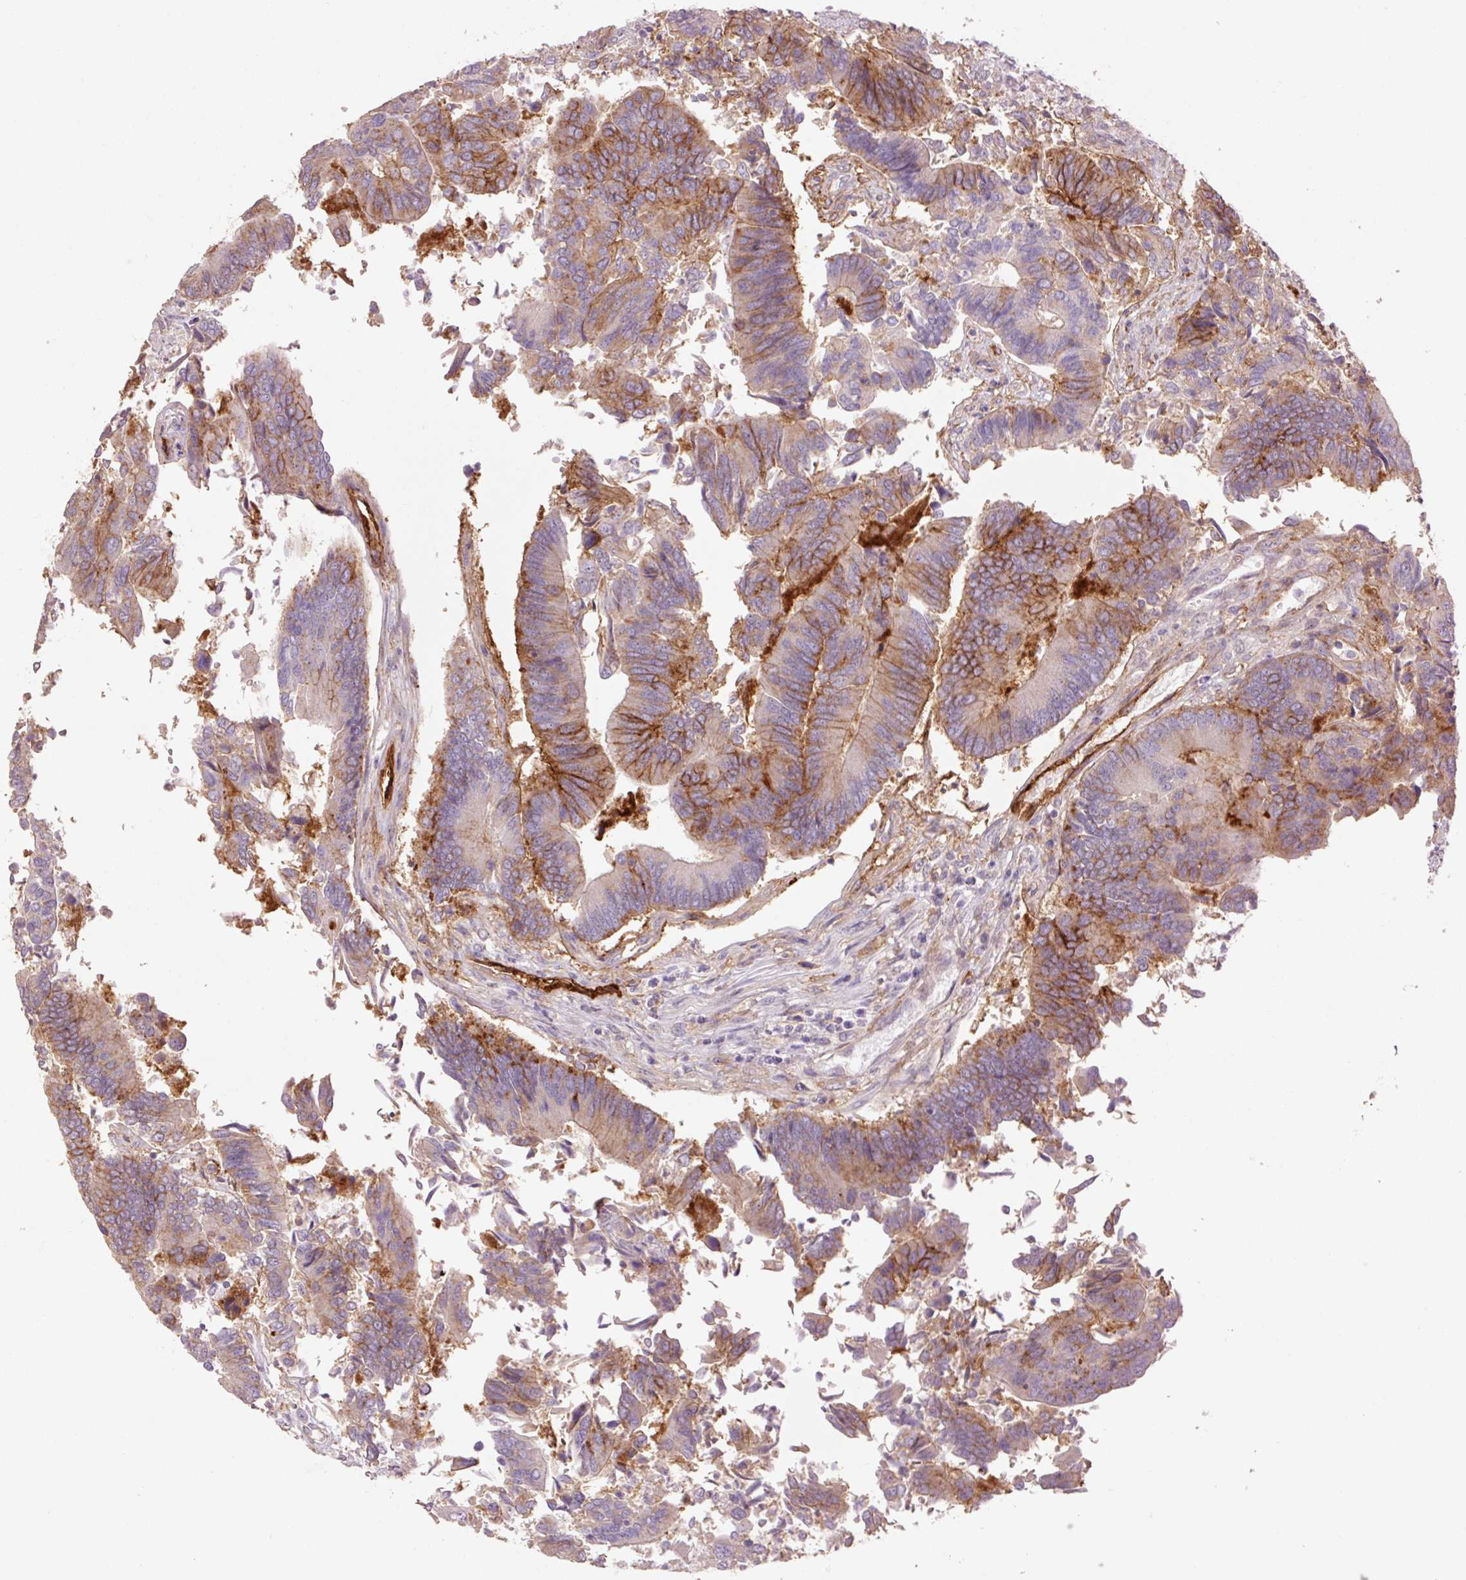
{"staining": {"intensity": "moderate", "quantity": ">75%", "location": "cytoplasmic/membranous"}, "tissue": "colorectal cancer", "cell_type": "Tumor cells", "image_type": "cancer", "snomed": [{"axis": "morphology", "description": "Adenocarcinoma, NOS"}, {"axis": "topography", "description": "Colon"}], "caption": "IHC image of neoplastic tissue: colorectal adenocarcinoma stained using immunohistochemistry (IHC) reveals medium levels of moderate protein expression localized specifically in the cytoplasmic/membranous of tumor cells, appearing as a cytoplasmic/membranous brown color.", "gene": "SLC1A4", "patient": {"sex": "female", "age": 67}}